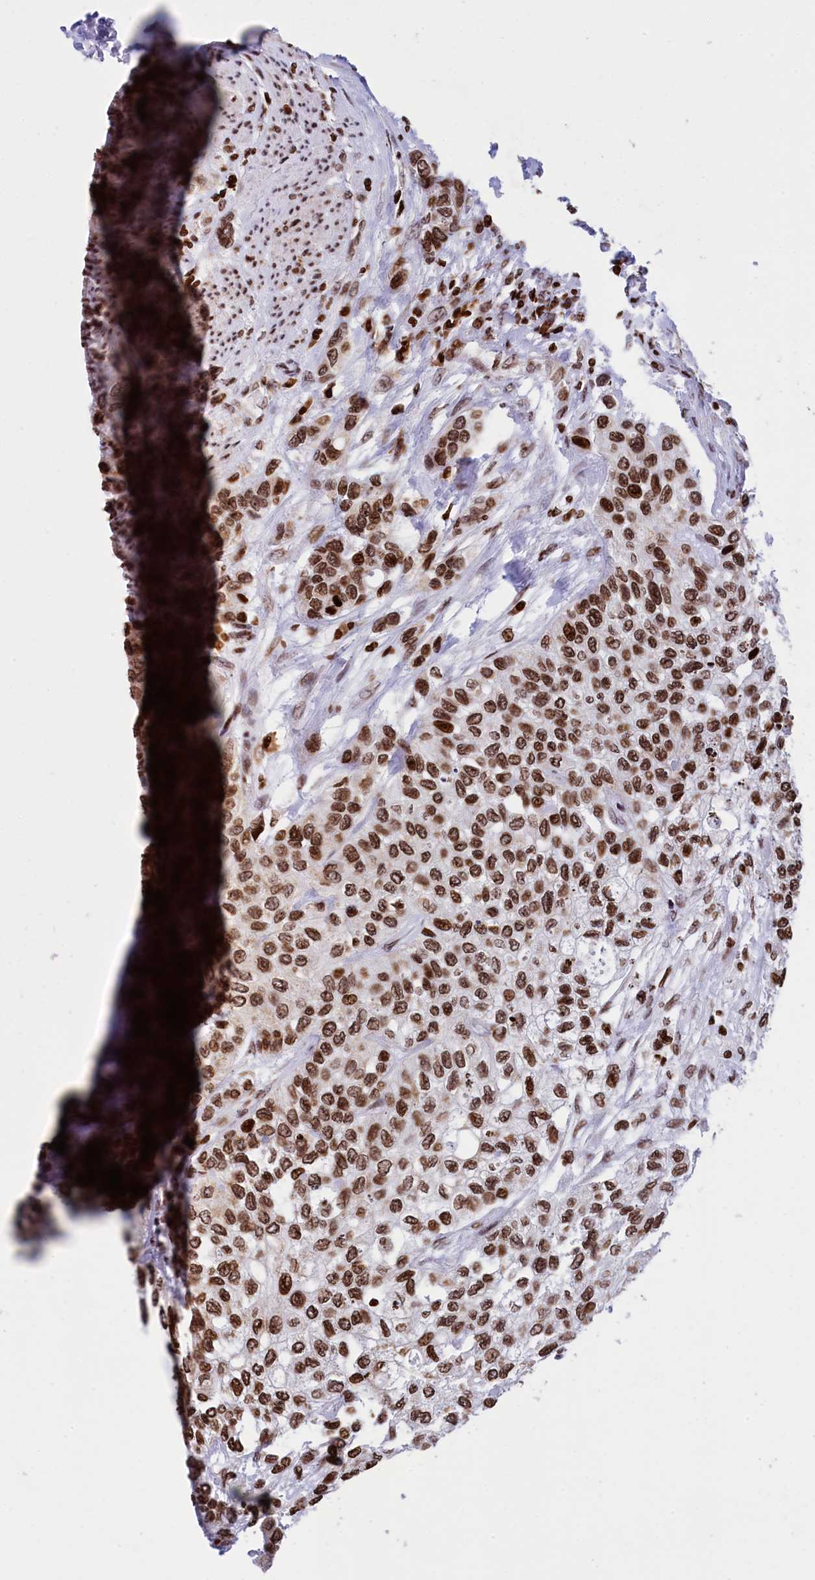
{"staining": {"intensity": "strong", "quantity": ">75%", "location": "nuclear"}, "tissue": "urothelial cancer", "cell_type": "Tumor cells", "image_type": "cancer", "snomed": [{"axis": "morphology", "description": "Normal tissue, NOS"}, {"axis": "morphology", "description": "Urothelial carcinoma, High grade"}, {"axis": "topography", "description": "Vascular tissue"}, {"axis": "topography", "description": "Urinary bladder"}], "caption": "Human urothelial cancer stained for a protein (brown) reveals strong nuclear positive staining in about >75% of tumor cells.", "gene": "TIMM29", "patient": {"sex": "female", "age": 56}}